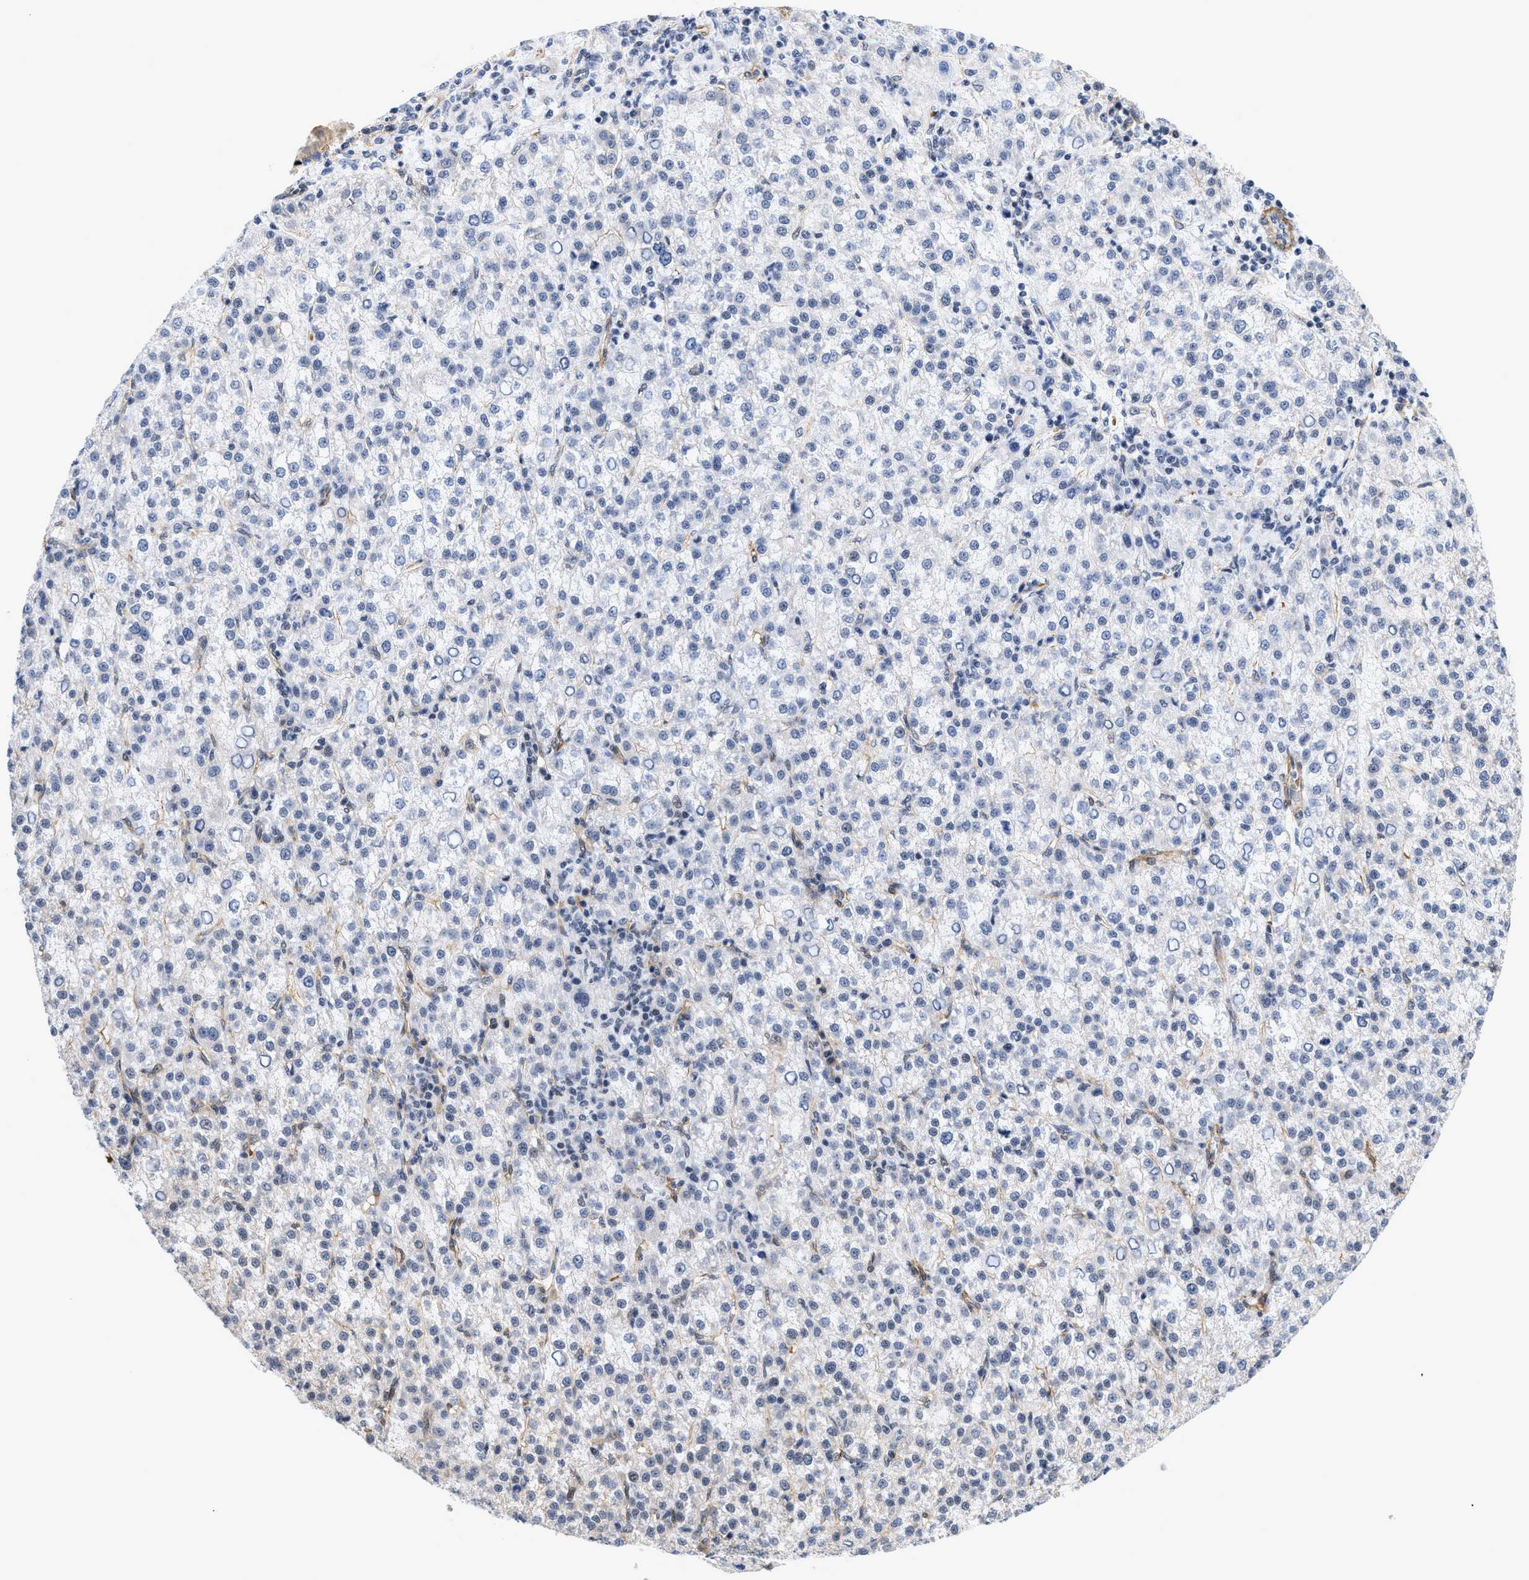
{"staining": {"intensity": "negative", "quantity": "none", "location": "none"}, "tissue": "liver cancer", "cell_type": "Tumor cells", "image_type": "cancer", "snomed": [{"axis": "morphology", "description": "Carcinoma, Hepatocellular, NOS"}, {"axis": "topography", "description": "Liver"}], "caption": "DAB immunohistochemical staining of hepatocellular carcinoma (liver) reveals no significant positivity in tumor cells.", "gene": "GPRASP2", "patient": {"sex": "female", "age": 58}}